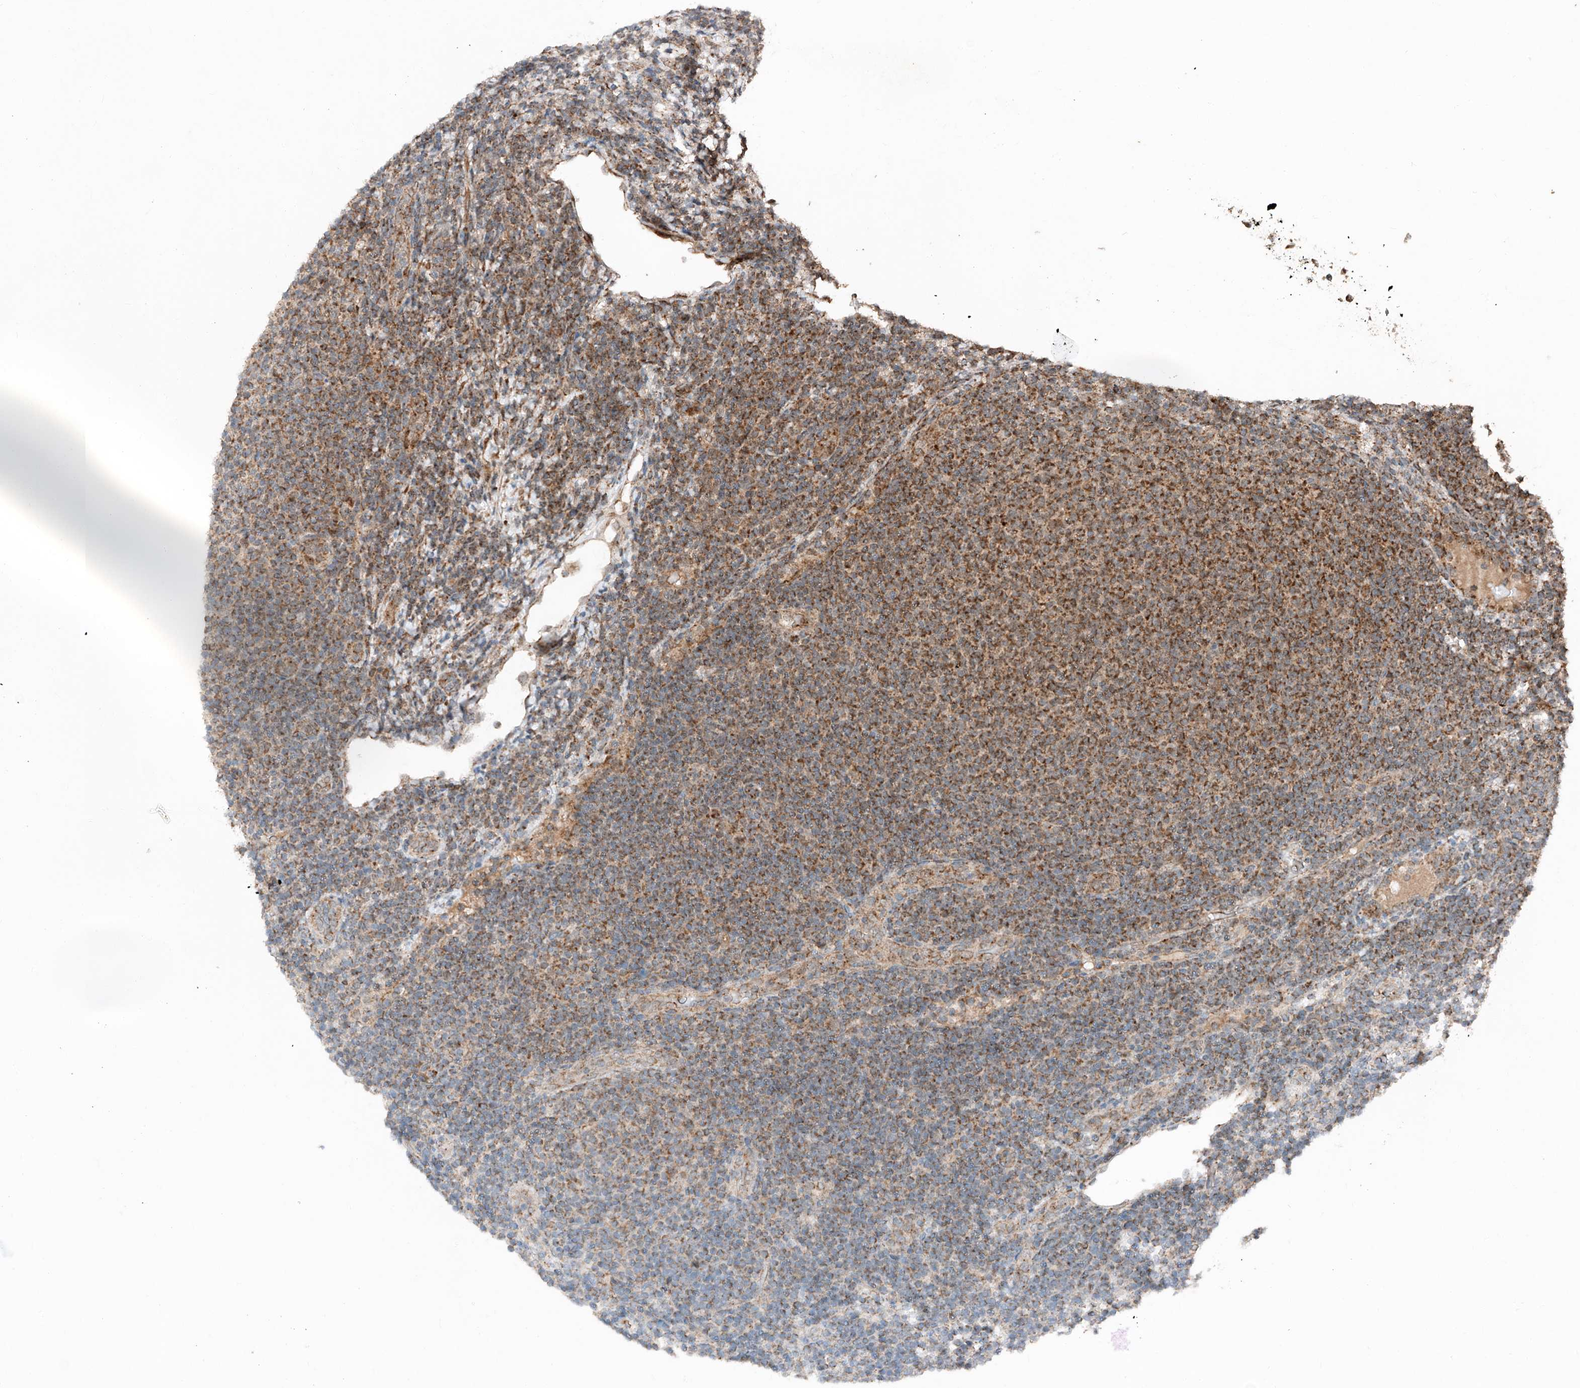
{"staining": {"intensity": "moderate", "quantity": "25%-75%", "location": "cytoplasmic/membranous"}, "tissue": "lymphoma", "cell_type": "Tumor cells", "image_type": "cancer", "snomed": [{"axis": "morphology", "description": "Malignant lymphoma, non-Hodgkin's type, Low grade"}, {"axis": "topography", "description": "Lymph node"}], "caption": "Immunohistochemistry (DAB) staining of lymphoma reveals moderate cytoplasmic/membranous protein positivity in about 25%-75% of tumor cells.", "gene": "ZSCAN29", "patient": {"sex": "male", "age": 66}}